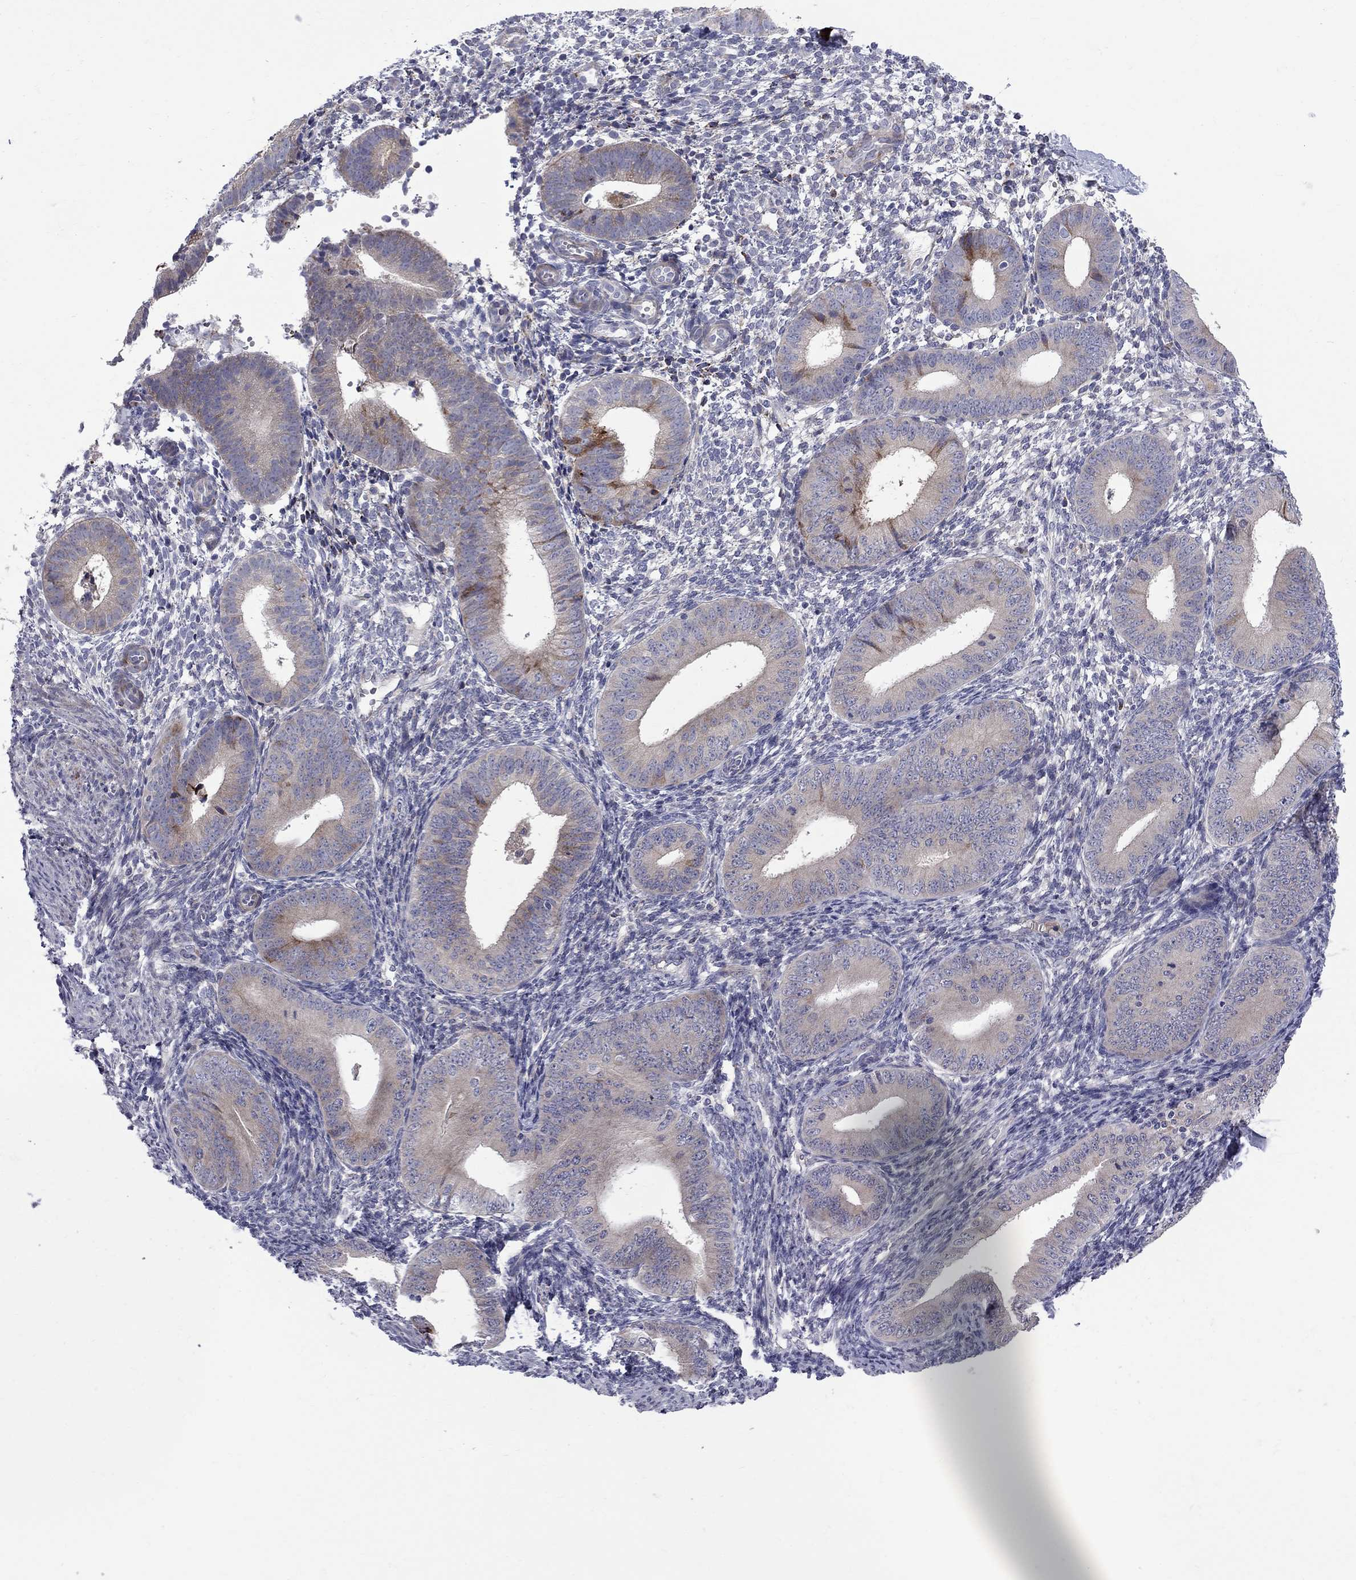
{"staining": {"intensity": "negative", "quantity": "none", "location": "none"}, "tissue": "endometrium", "cell_type": "Cells in endometrial stroma", "image_type": "normal", "snomed": [{"axis": "morphology", "description": "Normal tissue, NOS"}, {"axis": "topography", "description": "Endometrium"}], "caption": "Immunohistochemical staining of benign human endometrium displays no significant positivity in cells in endometrial stroma. (DAB immunohistochemistry with hematoxylin counter stain).", "gene": "ASNS", "patient": {"sex": "female", "age": 39}}